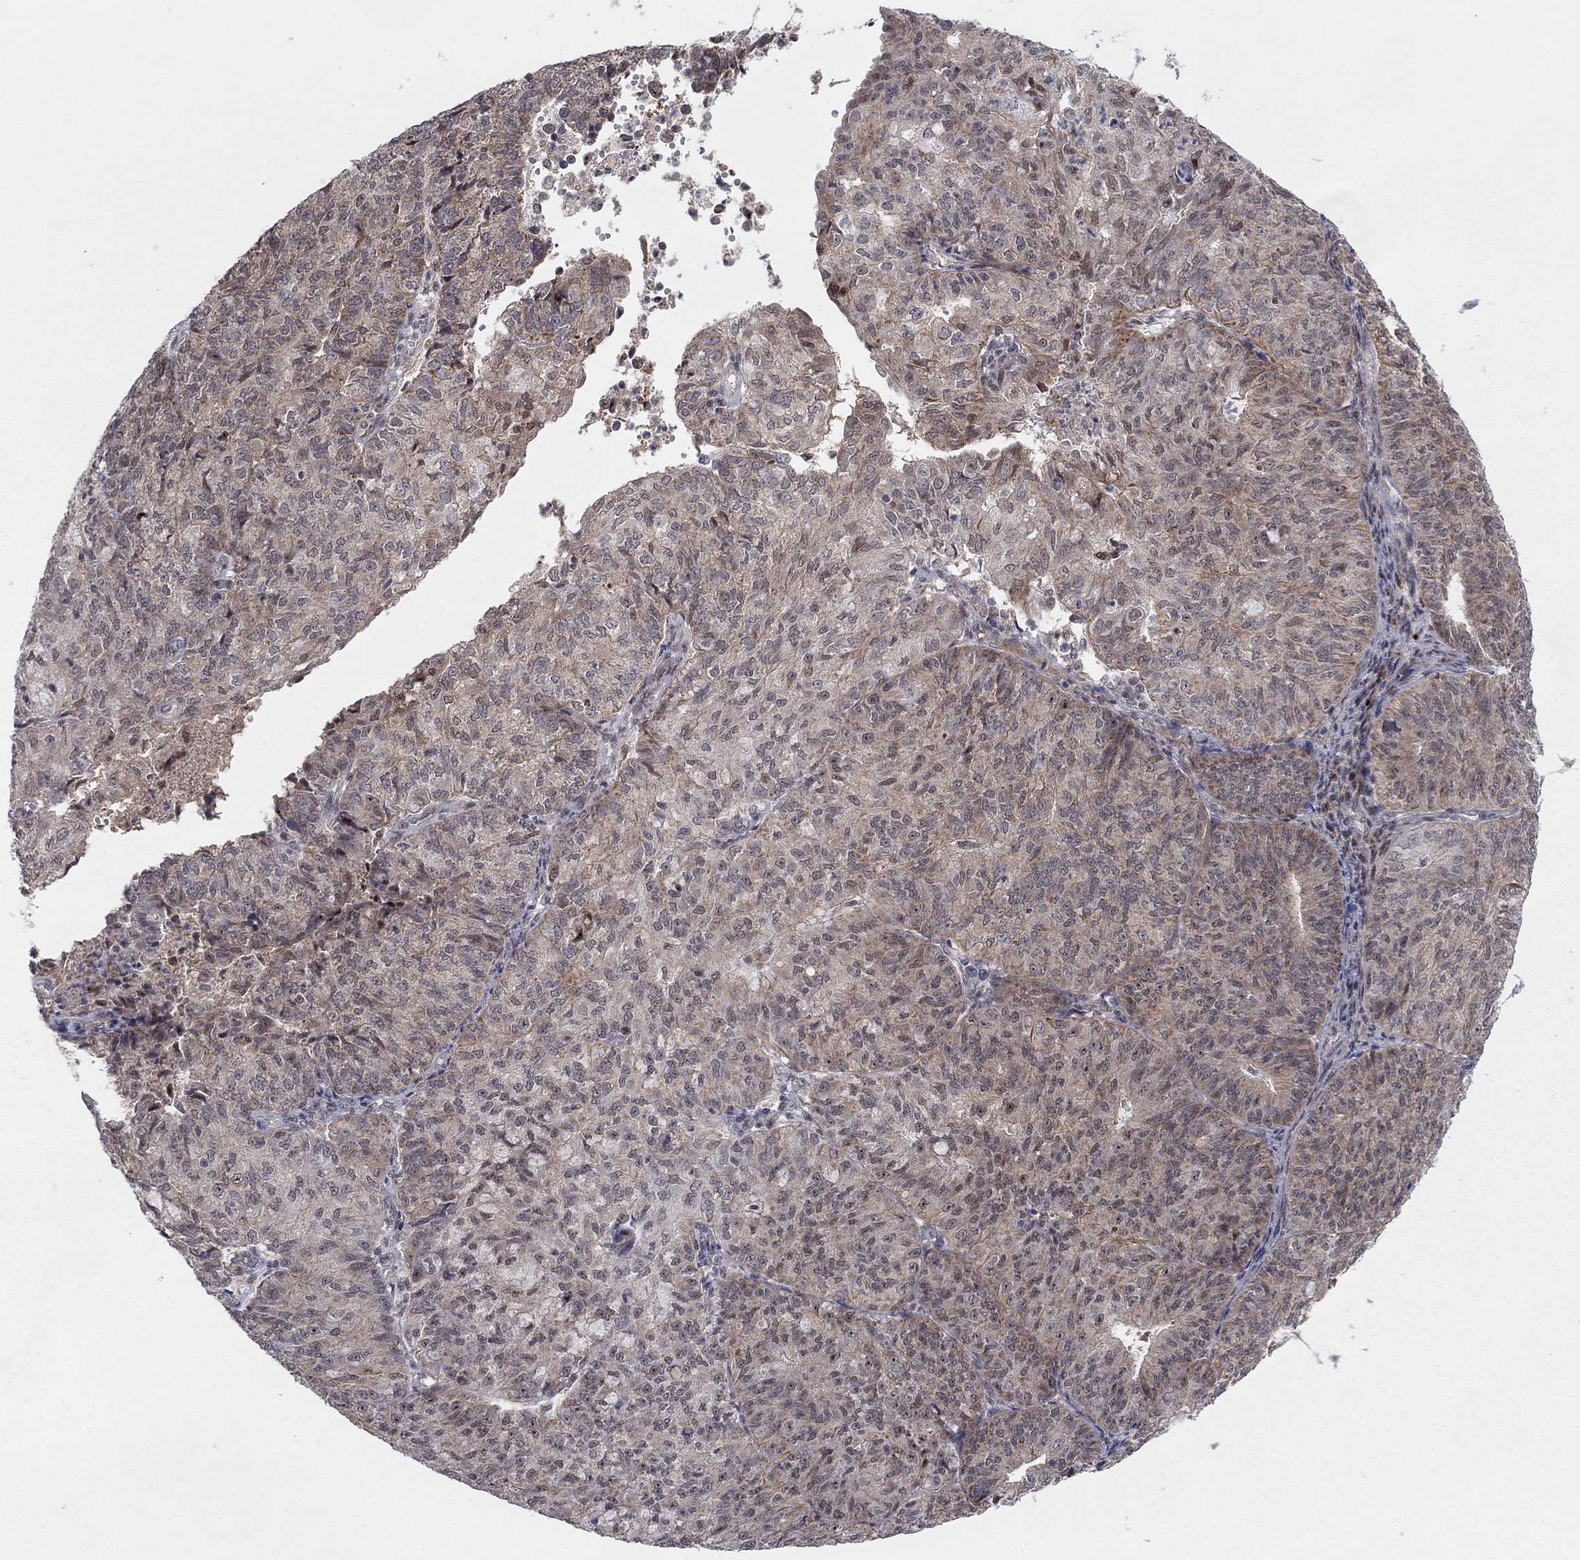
{"staining": {"intensity": "weak", "quantity": "25%-75%", "location": "cytoplasmic/membranous"}, "tissue": "endometrial cancer", "cell_type": "Tumor cells", "image_type": "cancer", "snomed": [{"axis": "morphology", "description": "Adenocarcinoma, NOS"}, {"axis": "topography", "description": "Endometrium"}], "caption": "The image demonstrates immunohistochemical staining of endometrial cancer (adenocarcinoma). There is weak cytoplasmic/membranous positivity is appreciated in about 25%-75% of tumor cells.", "gene": "ZNF395", "patient": {"sex": "female", "age": 82}}